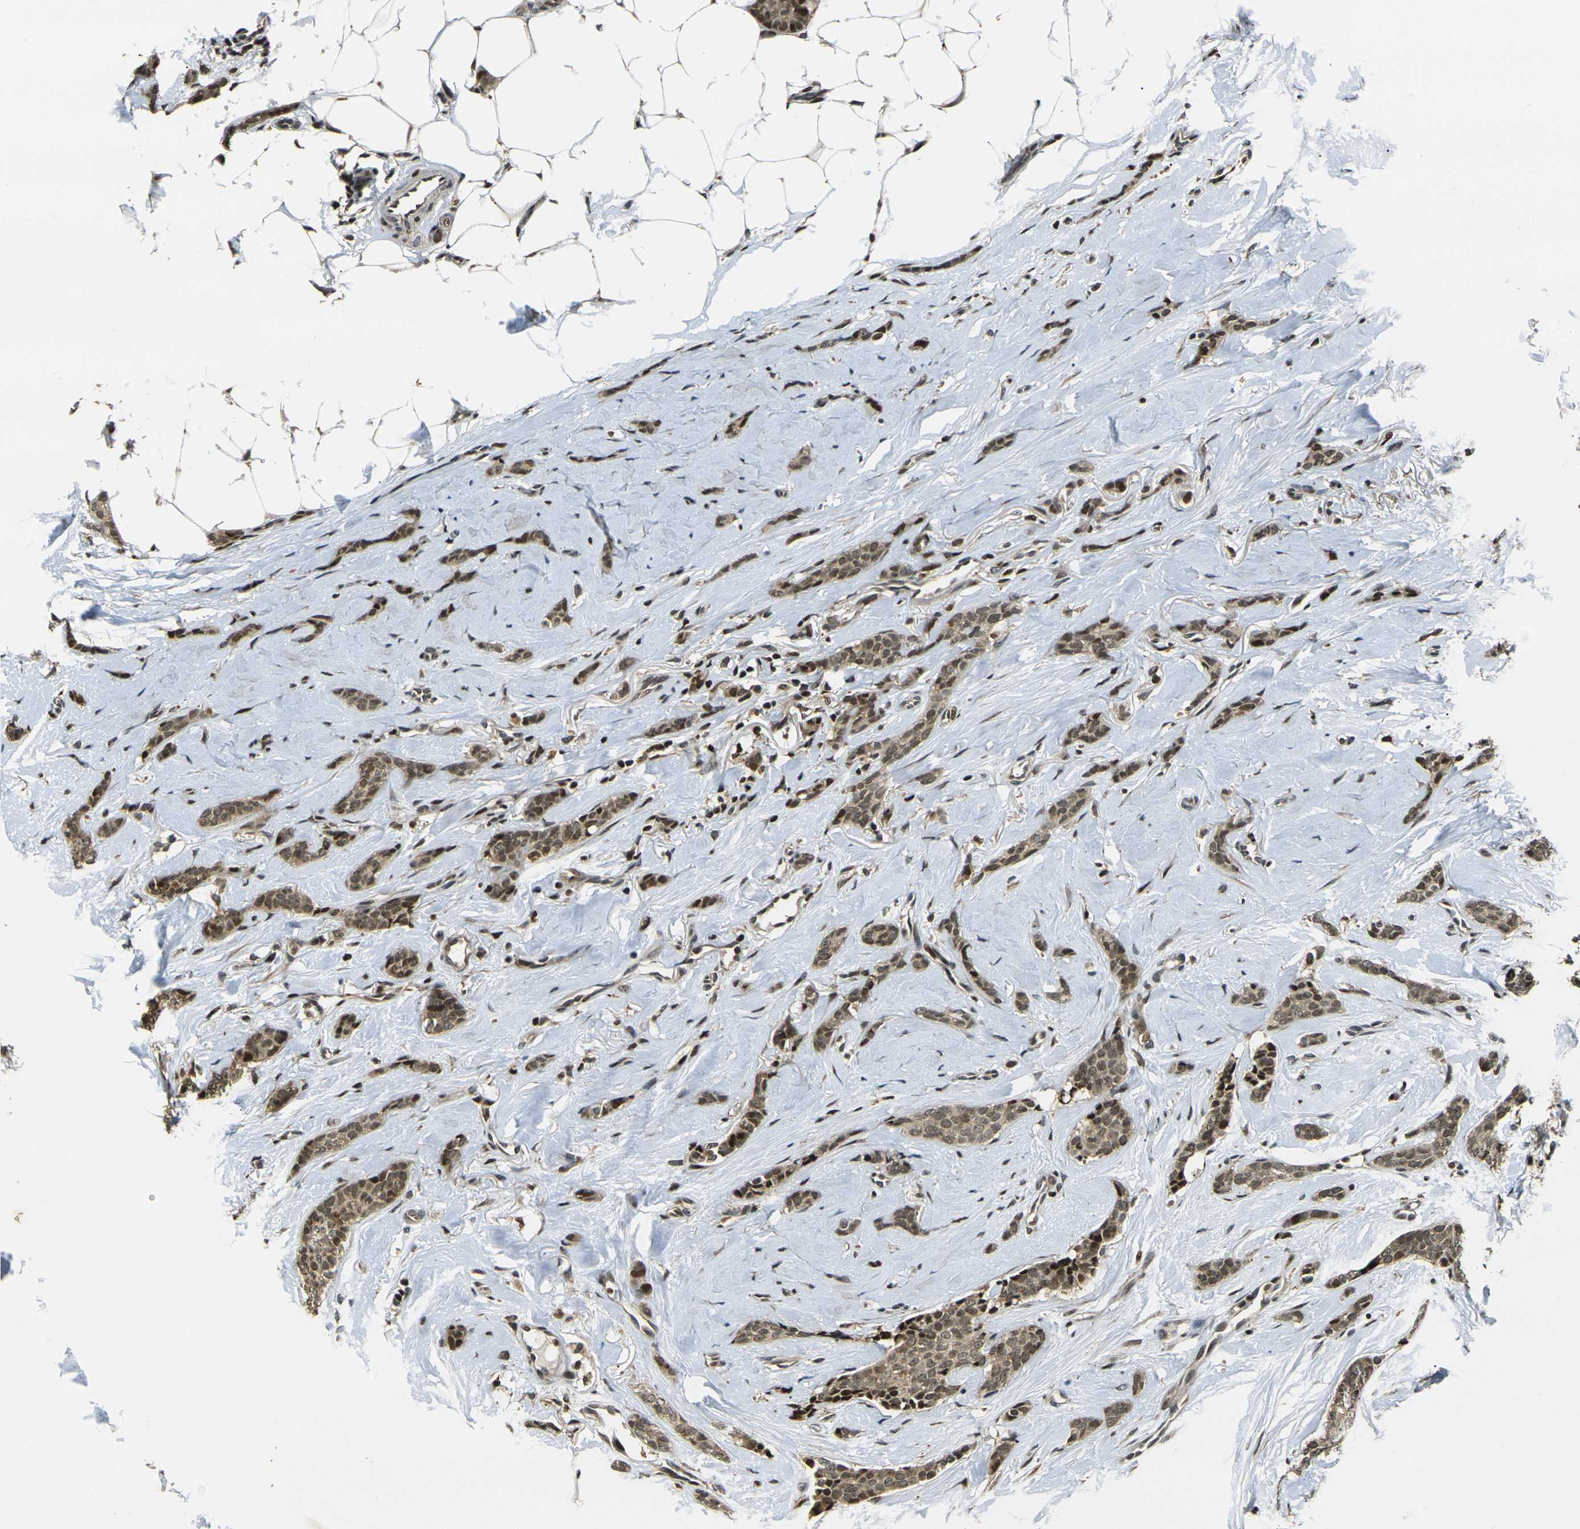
{"staining": {"intensity": "moderate", "quantity": ">75%", "location": "cytoplasmic/membranous,nuclear"}, "tissue": "breast cancer", "cell_type": "Tumor cells", "image_type": "cancer", "snomed": [{"axis": "morphology", "description": "Lobular carcinoma"}, {"axis": "topography", "description": "Skin"}, {"axis": "topography", "description": "Breast"}], "caption": "Moderate cytoplasmic/membranous and nuclear staining is present in about >75% of tumor cells in breast cancer (lobular carcinoma). (DAB IHC with brightfield microscopy, high magnification).", "gene": "ACTL6A", "patient": {"sex": "female", "age": 46}}